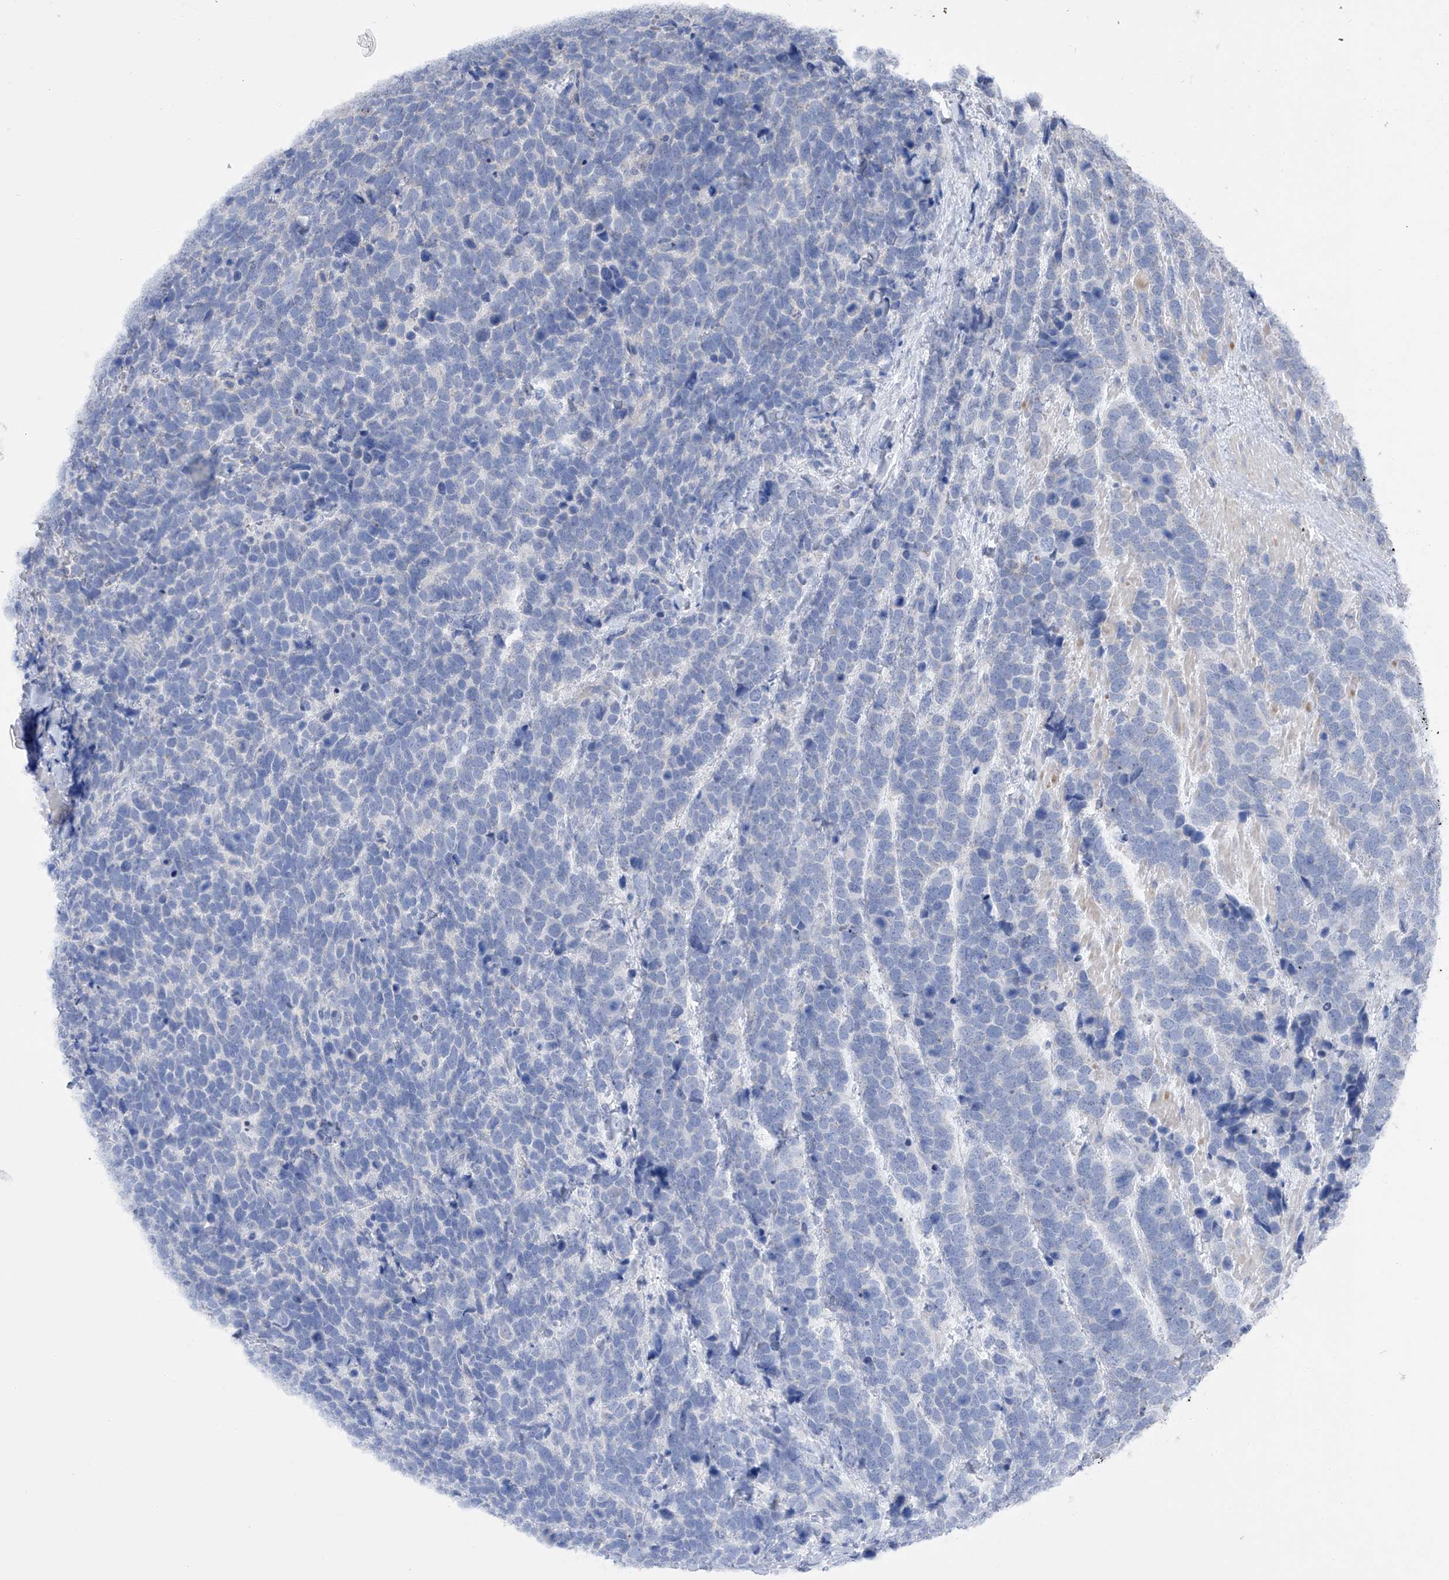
{"staining": {"intensity": "negative", "quantity": "none", "location": "none"}, "tissue": "urothelial cancer", "cell_type": "Tumor cells", "image_type": "cancer", "snomed": [{"axis": "morphology", "description": "Urothelial carcinoma, High grade"}, {"axis": "topography", "description": "Urinary bladder"}], "caption": "Immunohistochemistry image of human urothelial carcinoma (high-grade) stained for a protein (brown), which shows no staining in tumor cells.", "gene": "ADRA1A", "patient": {"sex": "female", "age": 82}}